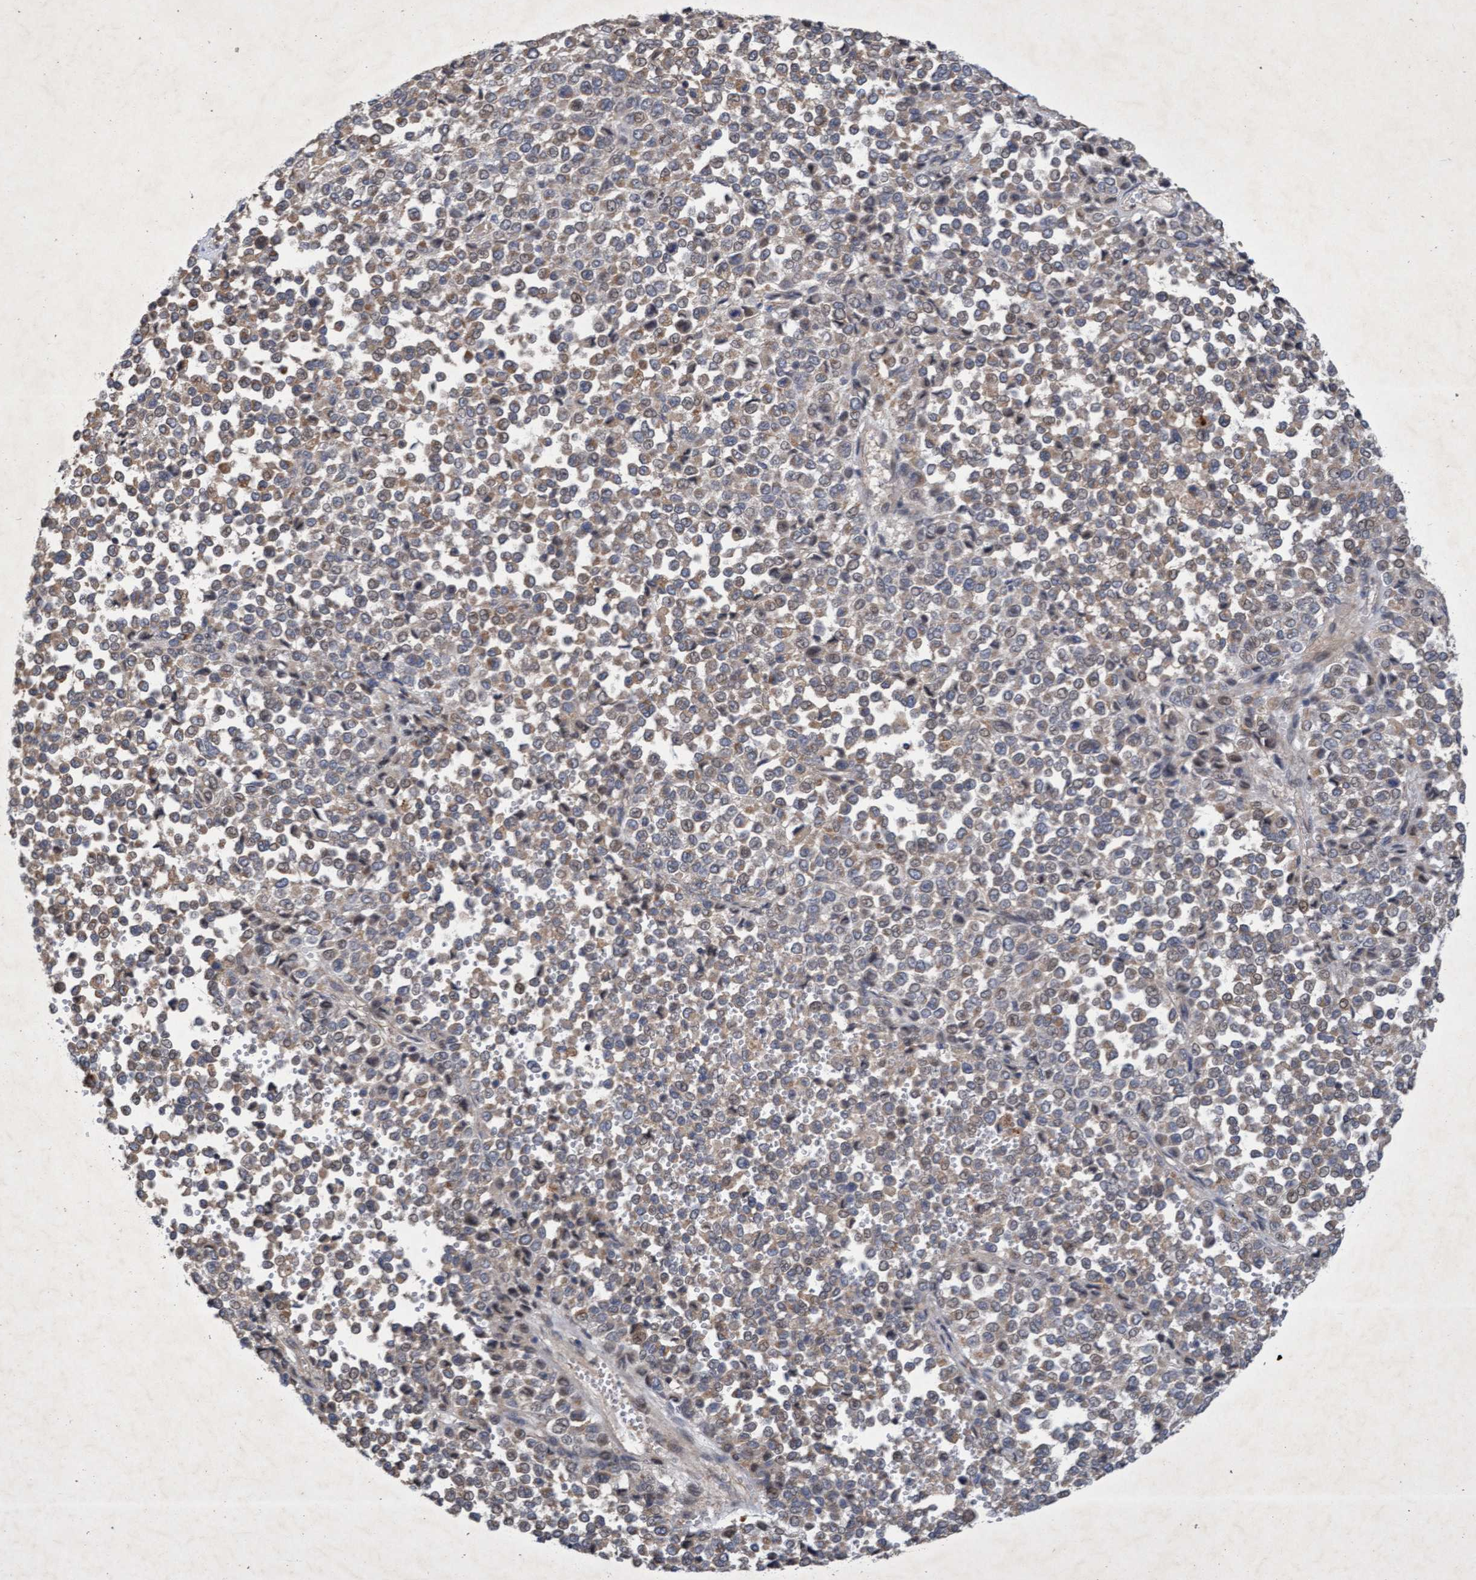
{"staining": {"intensity": "weak", "quantity": ">75%", "location": "cytoplasmic/membranous"}, "tissue": "melanoma", "cell_type": "Tumor cells", "image_type": "cancer", "snomed": [{"axis": "morphology", "description": "Malignant melanoma, Metastatic site"}, {"axis": "topography", "description": "Pancreas"}], "caption": "Immunohistochemical staining of melanoma demonstrates low levels of weak cytoplasmic/membranous protein expression in about >75% of tumor cells. The staining was performed using DAB to visualize the protein expression in brown, while the nuclei were stained in blue with hematoxylin (Magnification: 20x).", "gene": "ZNF677", "patient": {"sex": "female", "age": 30}}